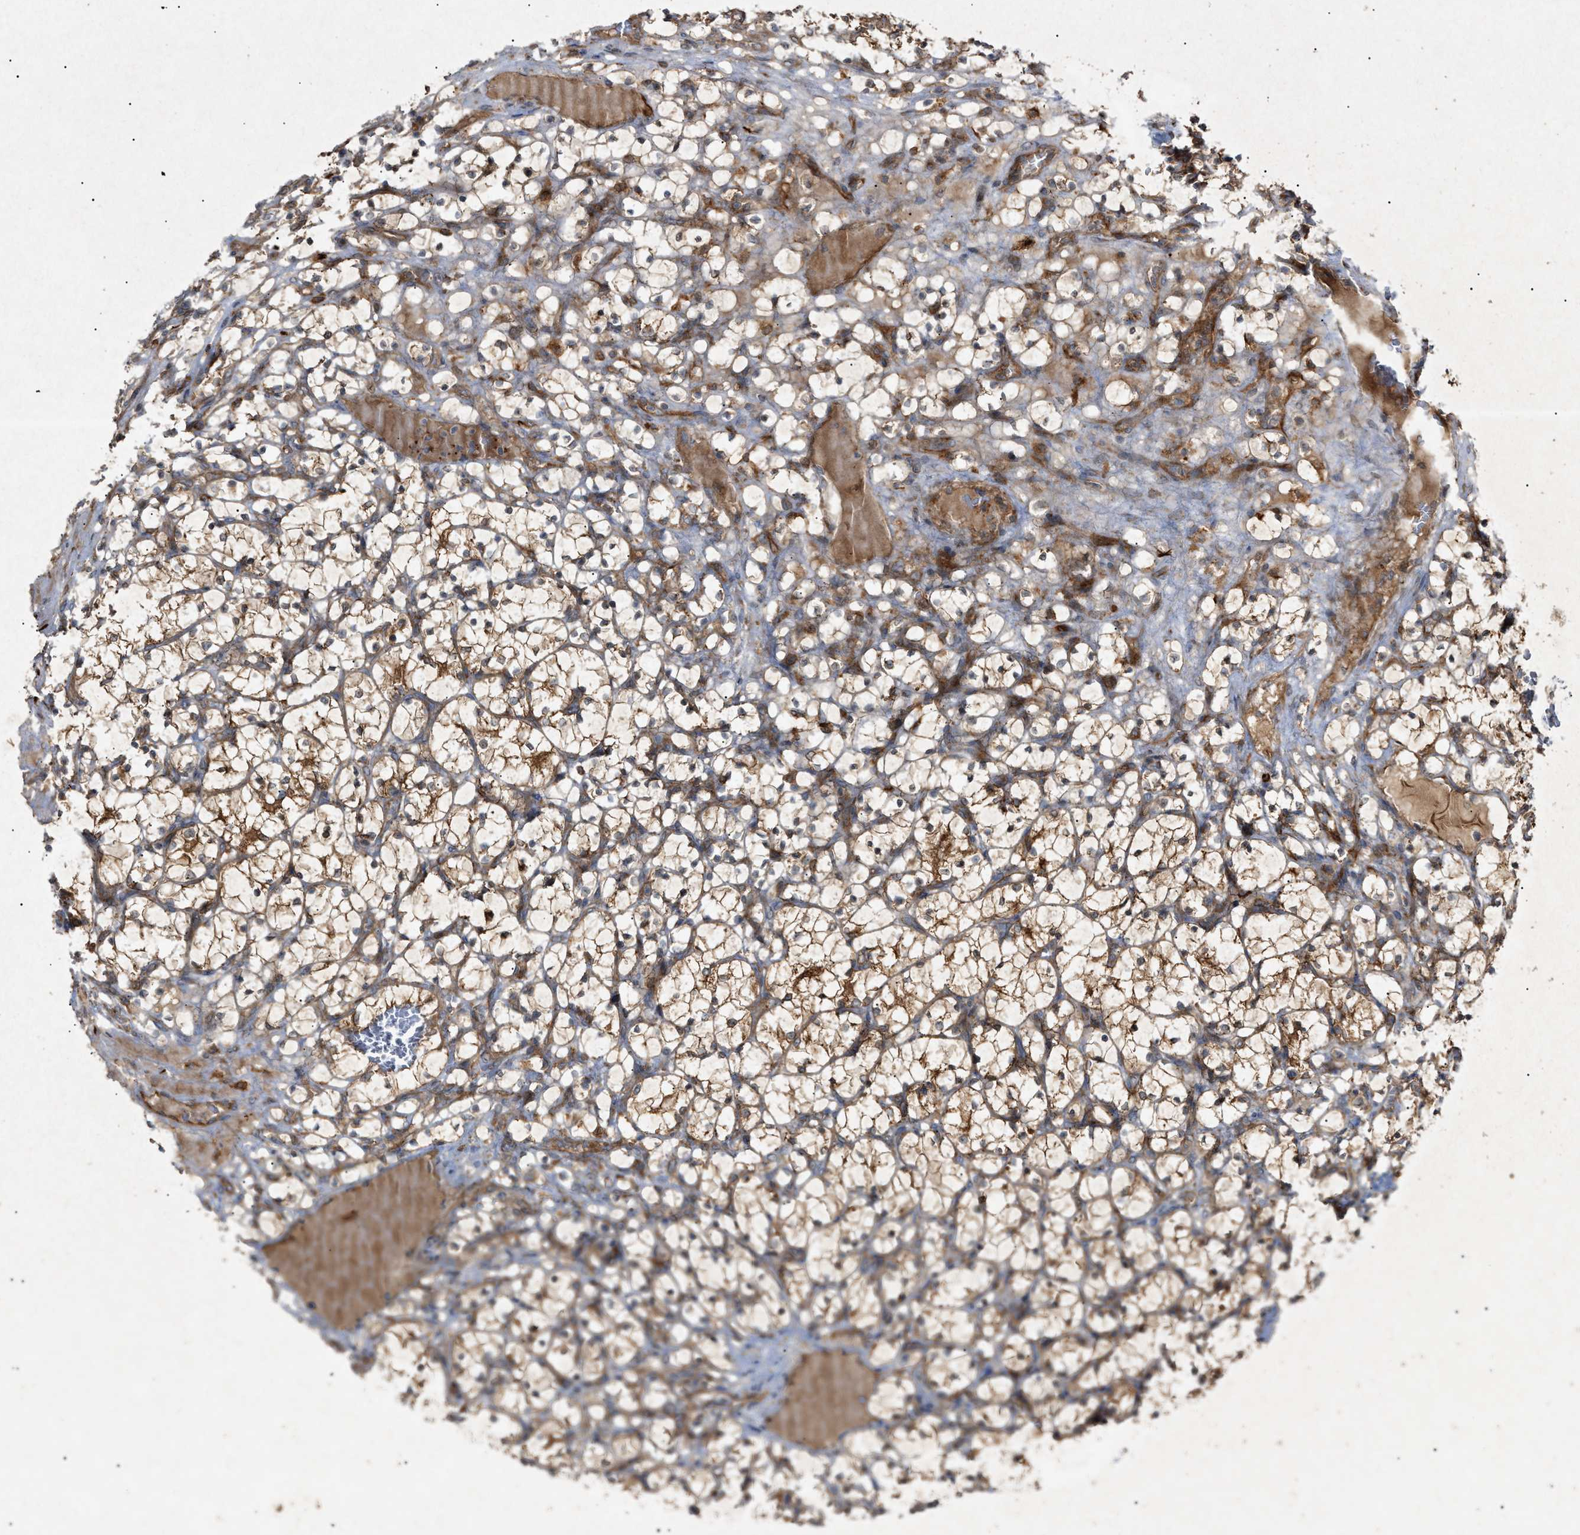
{"staining": {"intensity": "moderate", "quantity": ">75%", "location": "cytoplasmic/membranous"}, "tissue": "renal cancer", "cell_type": "Tumor cells", "image_type": "cancer", "snomed": [{"axis": "morphology", "description": "Adenocarcinoma, NOS"}, {"axis": "topography", "description": "Kidney"}], "caption": "Immunohistochemical staining of adenocarcinoma (renal) exhibits moderate cytoplasmic/membranous protein expression in approximately >75% of tumor cells.", "gene": "MTCH1", "patient": {"sex": "female", "age": 69}}